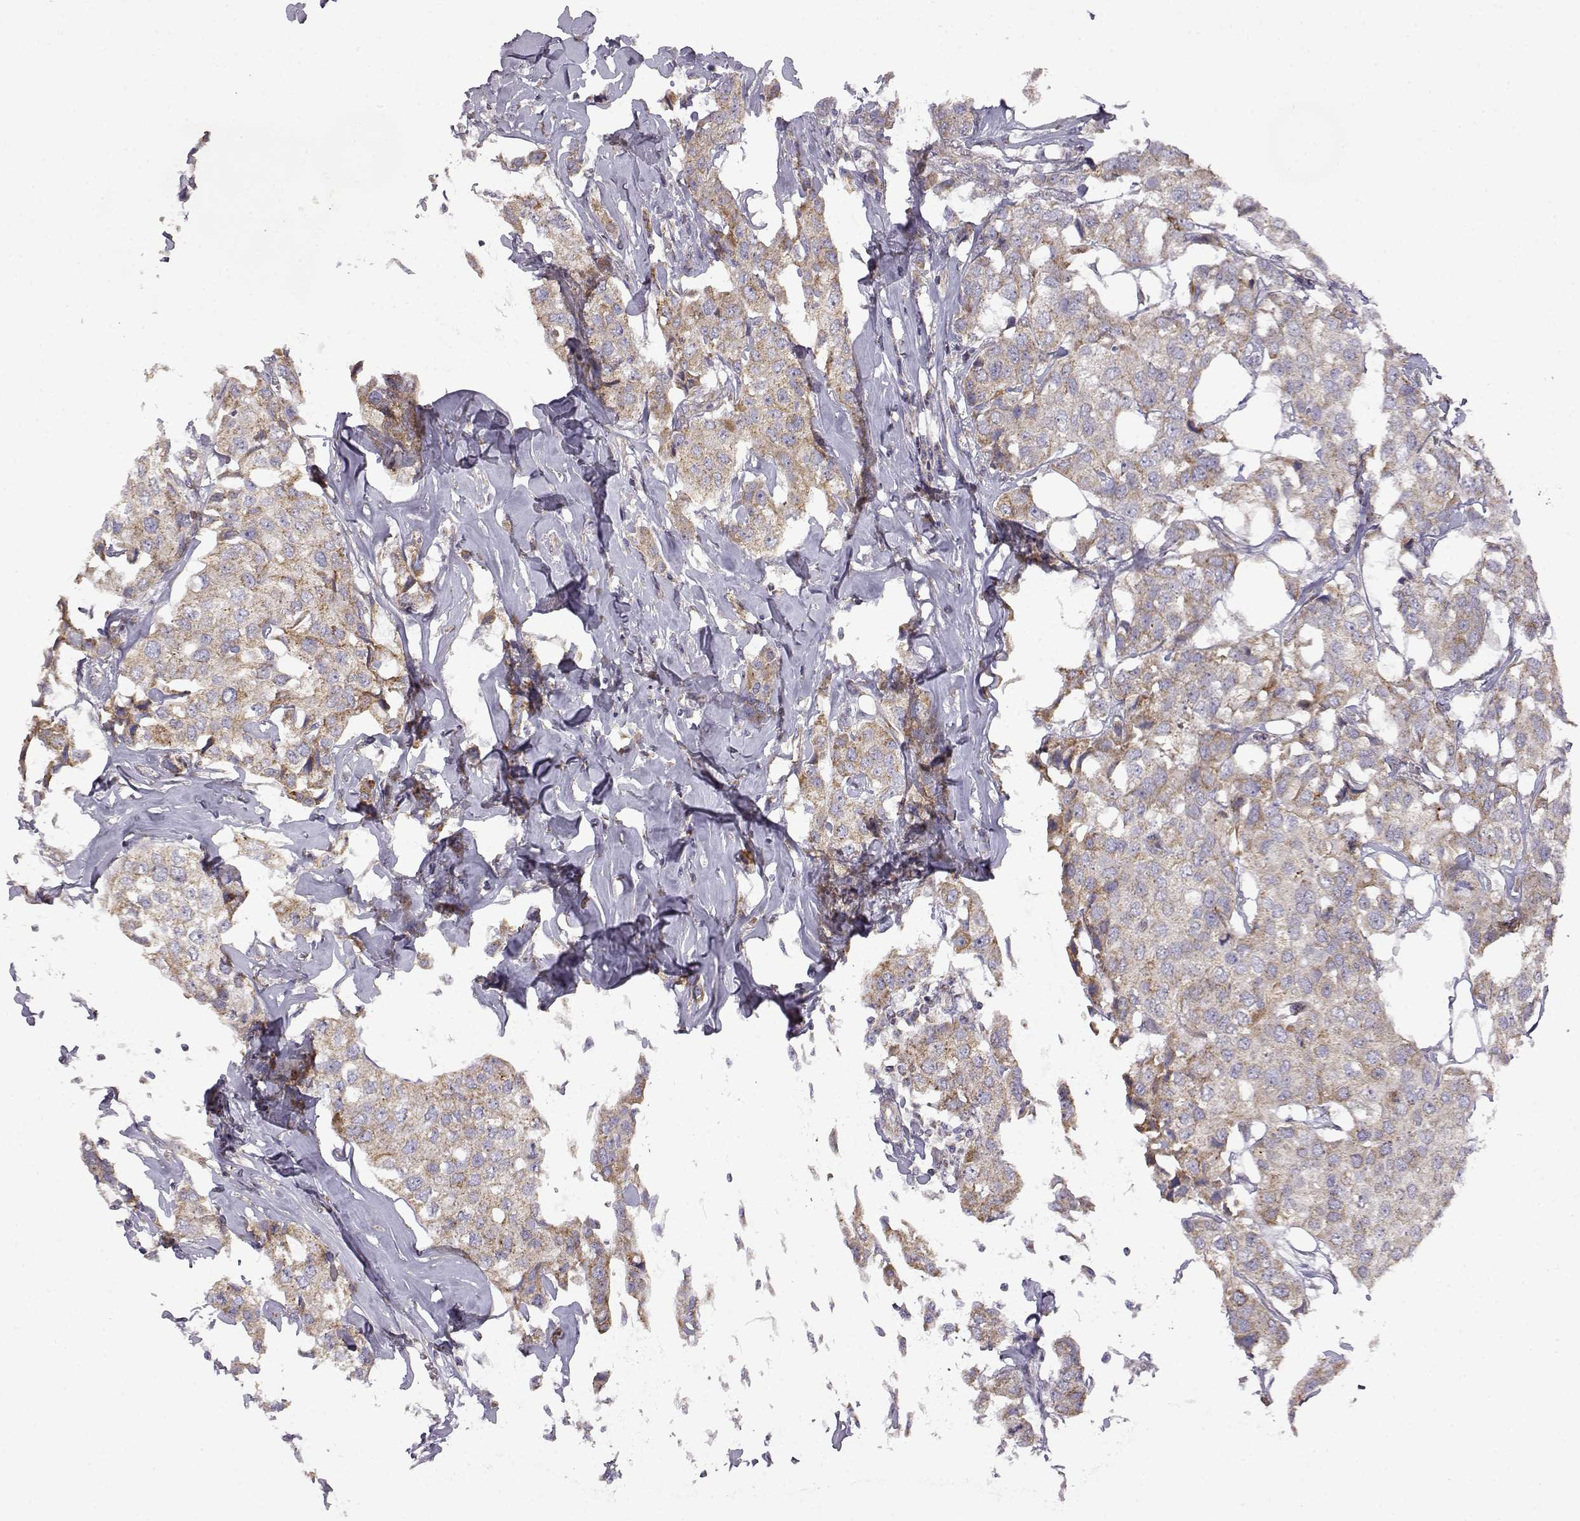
{"staining": {"intensity": "weak", "quantity": "25%-75%", "location": "cytoplasmic/membranous"}, "tissue": "breast cancer", "cell_type": "Tumor cells", "image_type": "cancer", "snomed": [{"axis": "morphology", "description": "Duct carcinoma"}, {"axis": "topography", "description": "Breast"}], "caption": "This is an image of immunohistochemistry (IHC) staining of breast intraductal carcinoma, which shows weak positivity in the cytoplasmic/membranous of tumor cells.", "gene": "DDC", "patient": {"sex": "female", "age": 80}}